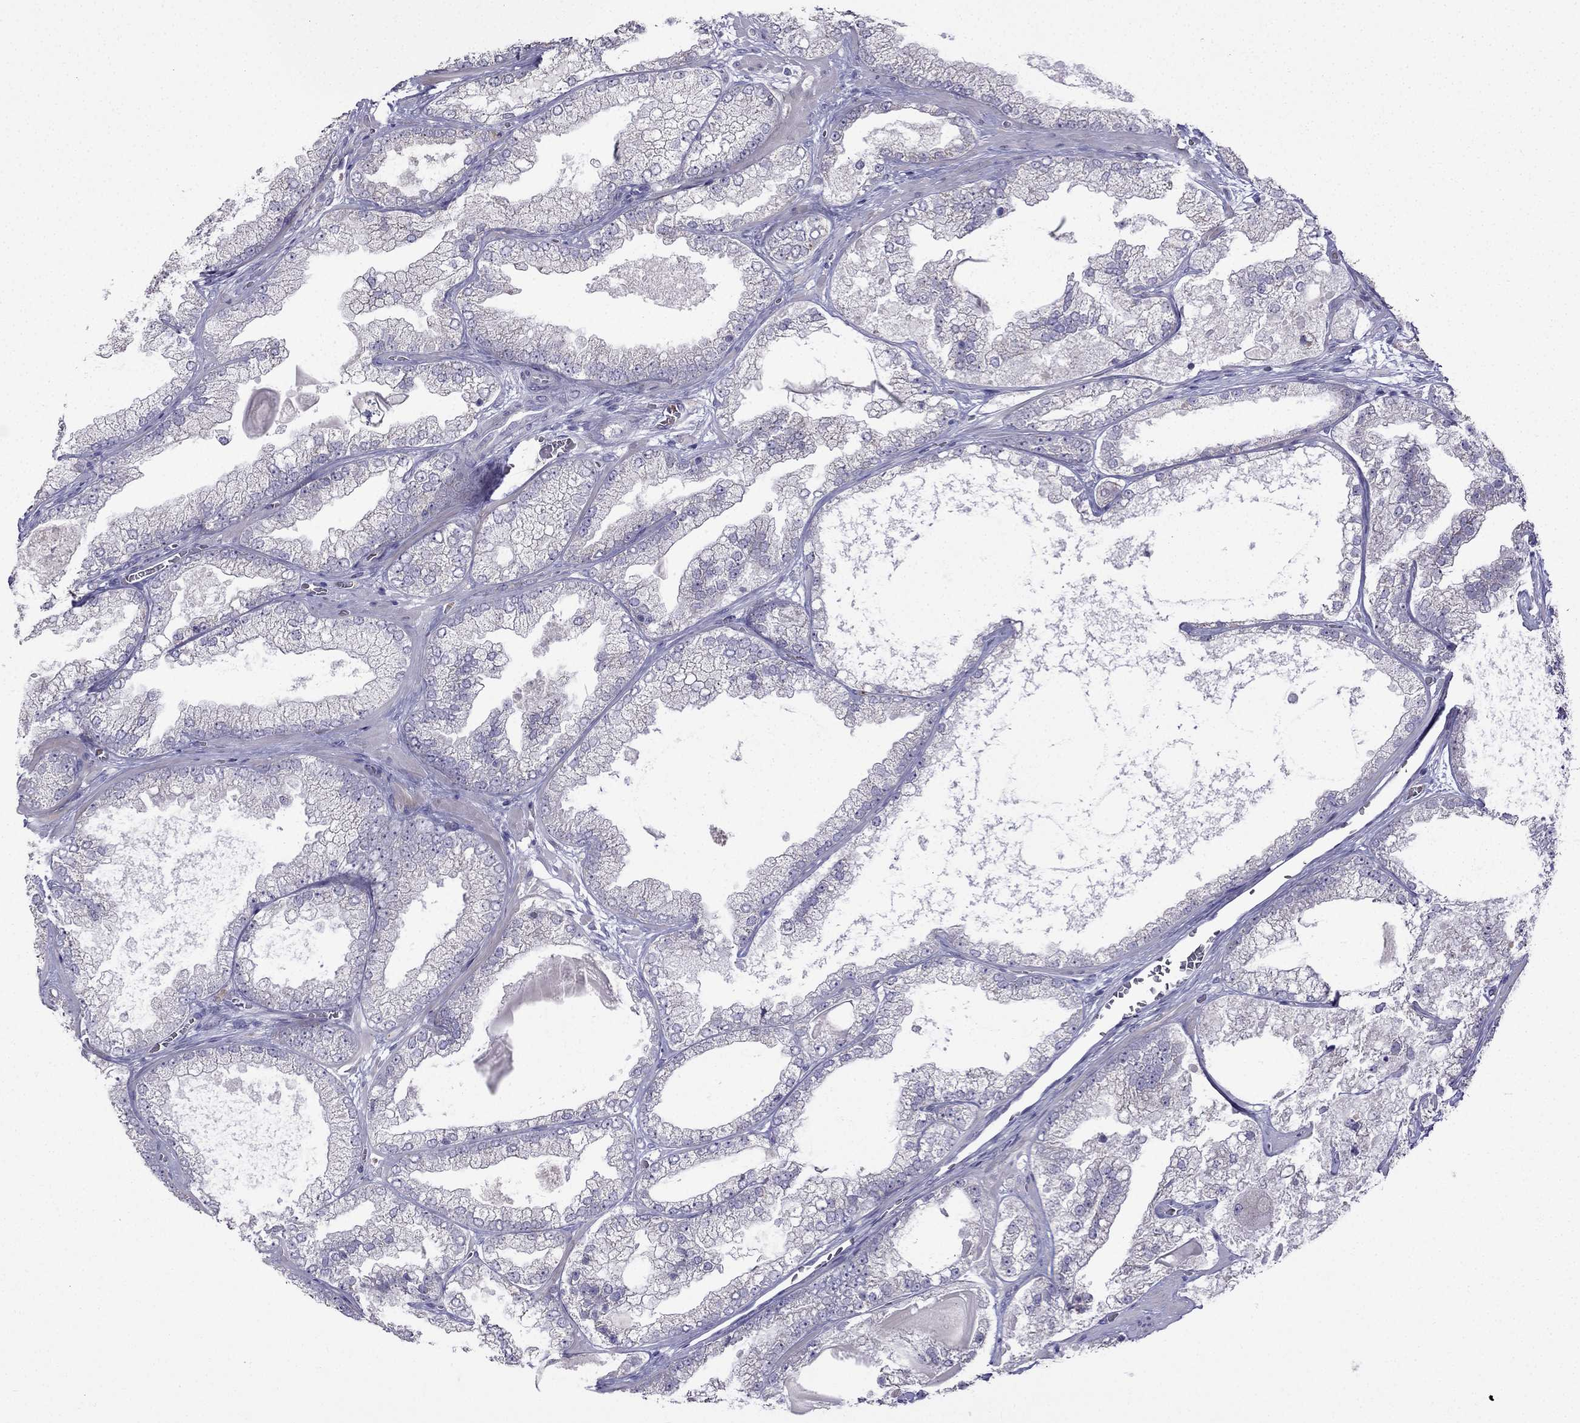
{"staining": {"intensity": "negative", "quantity": "none", "location": "none"}, "tissue": "prostate cancer", "cell_type": "Tumor cells", "image_type": "cancer", "snomed": [{"axis": "morphology", "description": "Adenocarcinoma, Low grade"}, {"axis": "topography", "description": "Prostate"}], "caption": "Immunohistochemistry of prostate cancer displays no positivity in tumor cells.", "gene": "UHRF1", "patient": {"sex": "male", "age": 57}}